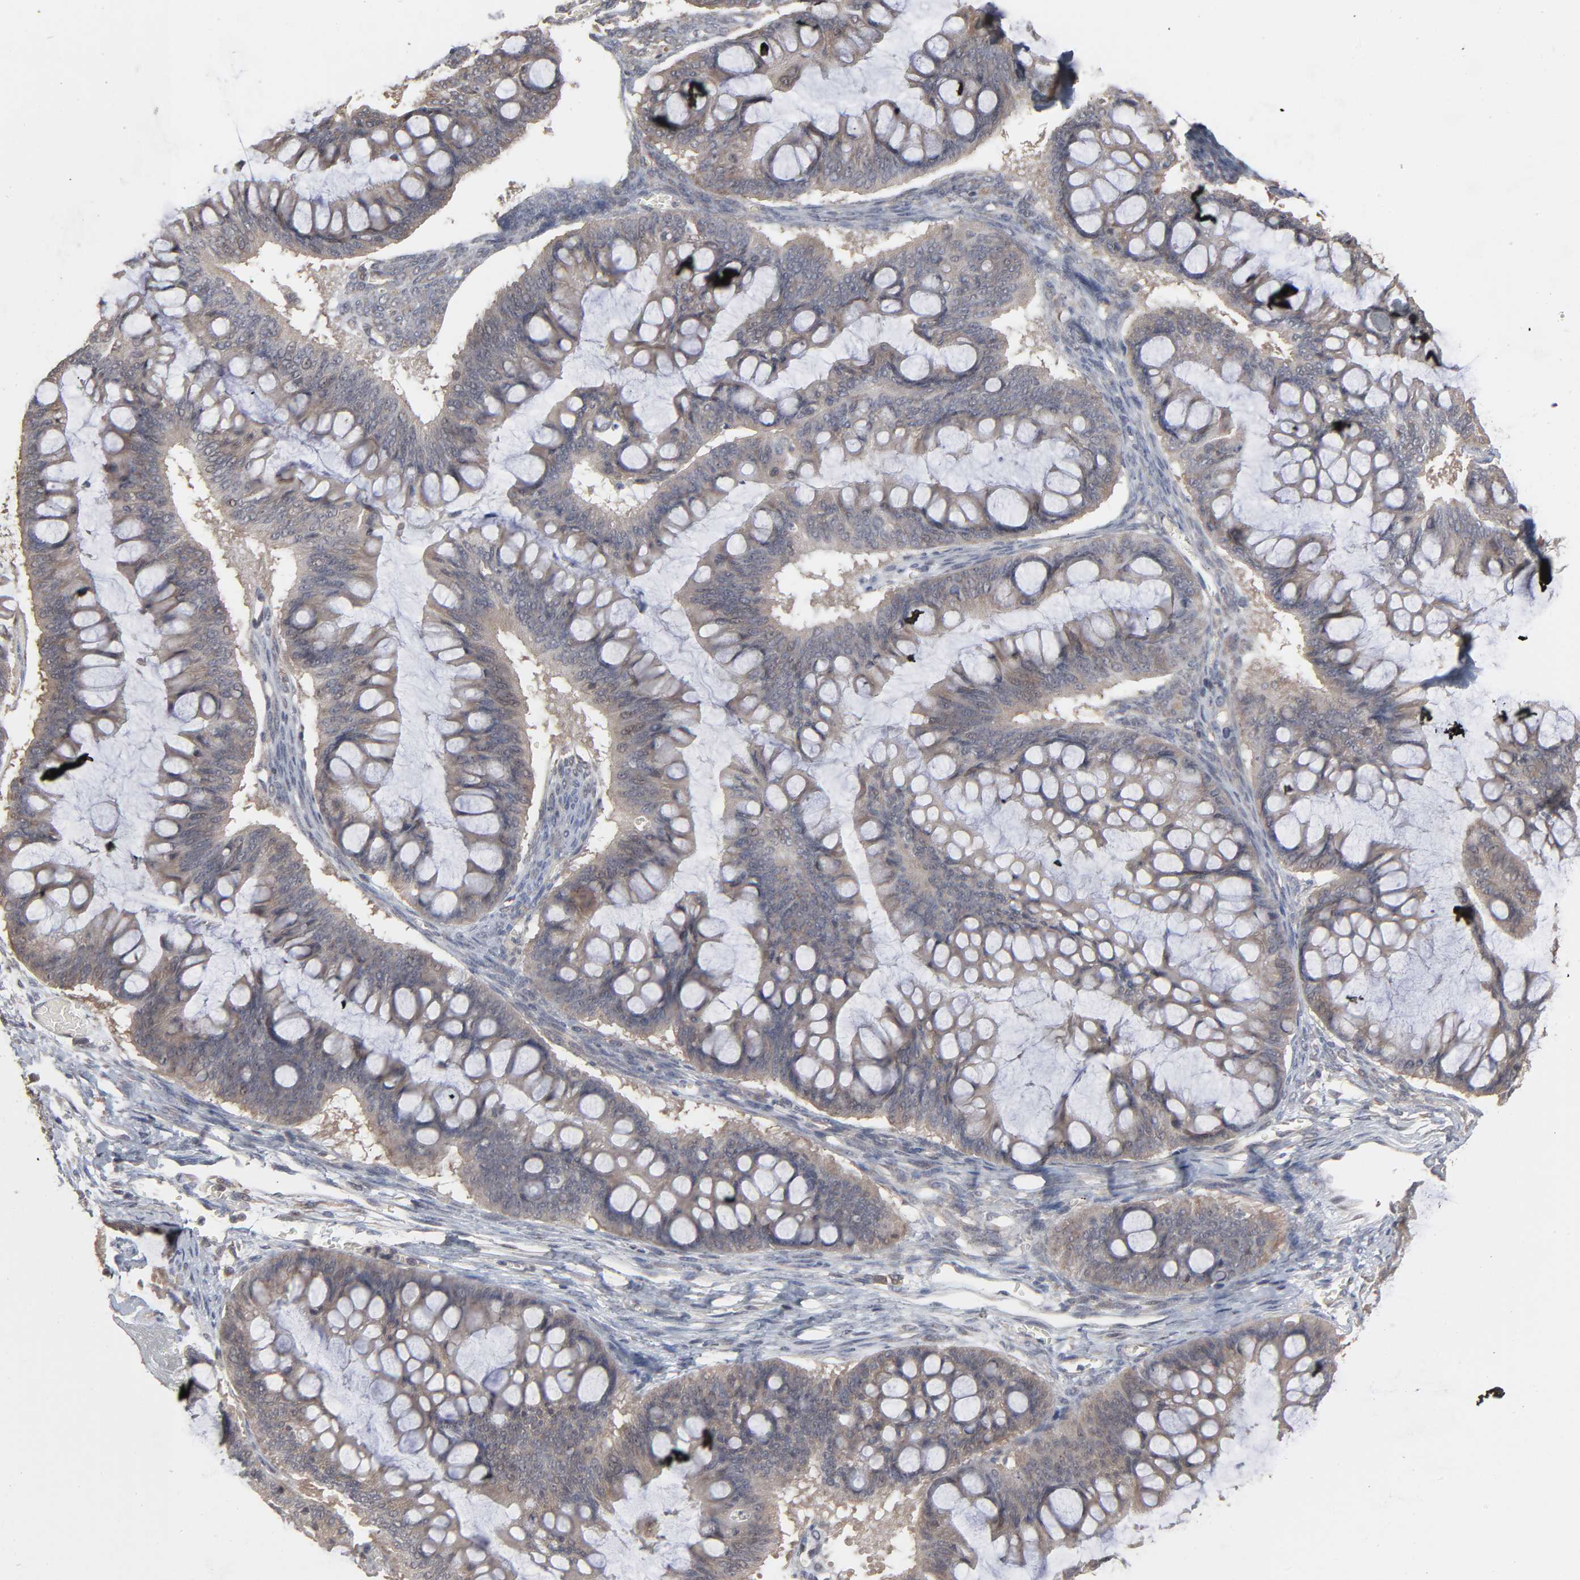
{"staining": {"intensity": "weak", "quantity": ">75%", "location": "cytoplasmic/membranous"}, "tissue": "ovarian cancer", "cell_type": "Tumor cells", "image_type": "cancer", "snomed": [{"axis": "morphology", "description": "Cystadenocarcinoma, mucinous, NOS"}, {"axis": "topography", "description": "Ovary"}], "caption": "Human ovarian cancer (mucinous cystadenocarcinoma) stained with a protein marker demonstrates weak staining in tumor cells.", "gene": "SCFD1", "patient": {"sex": "female", "age": 73}}